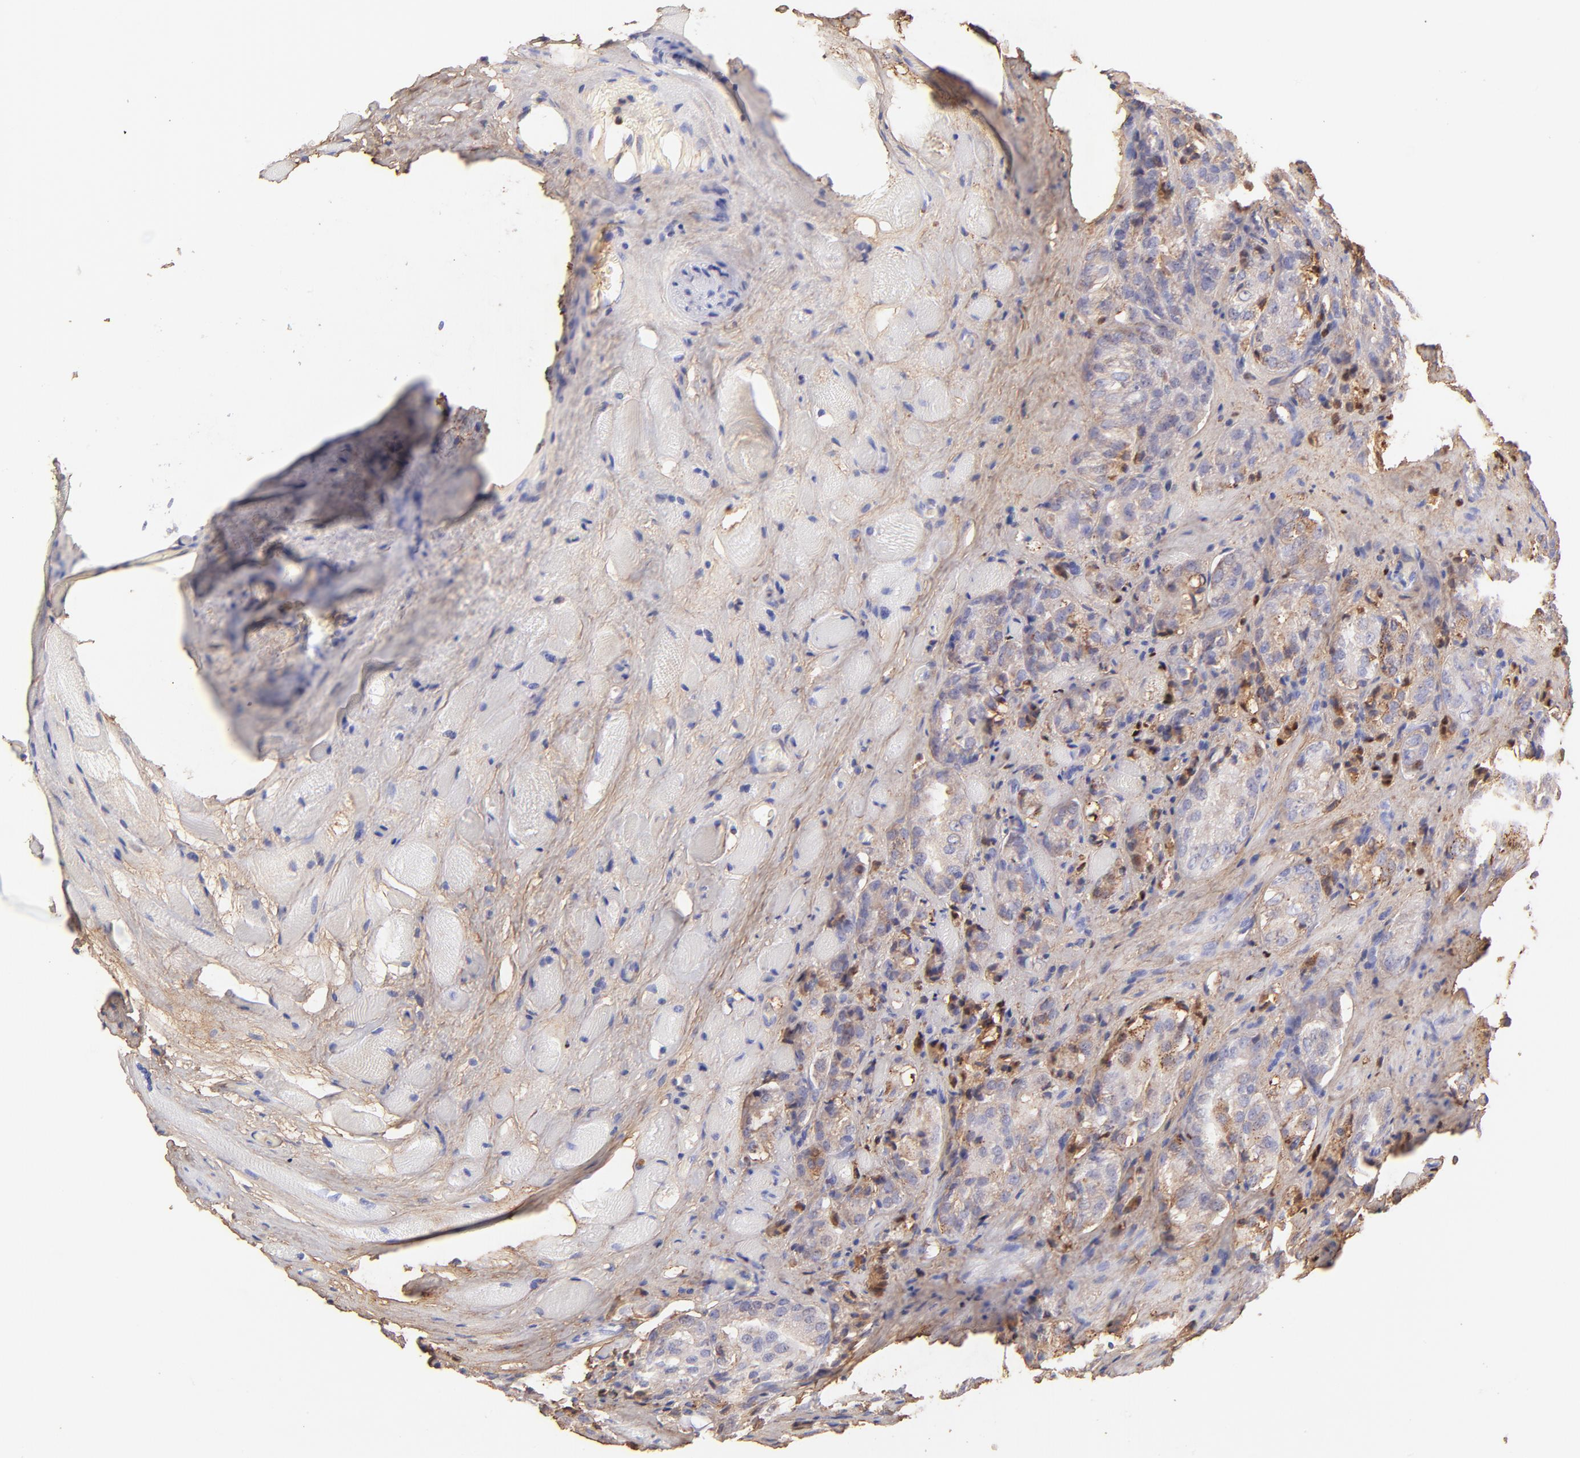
{"staining": {"intensity": "moderate", "quantity": ">75%", "location": "cytoplasmic/membranous"}, "tissue": "prostate cancer", "cell_type": "Tumor cells", "image_type": "cancer", "snomed": [{"axis": "morphology", "description": "Adenocarcinoma, Medium grade"}, {"axis": "topography", "description": "Prostate"}], "caption": "Prostate medium-grade adenocarcinoma tissue displays moderate cytoplasmic/membranous positivity in approximately >75% of tumor cells", "gene": "BGN", "patient": {"sex": "male", "age": 60}}